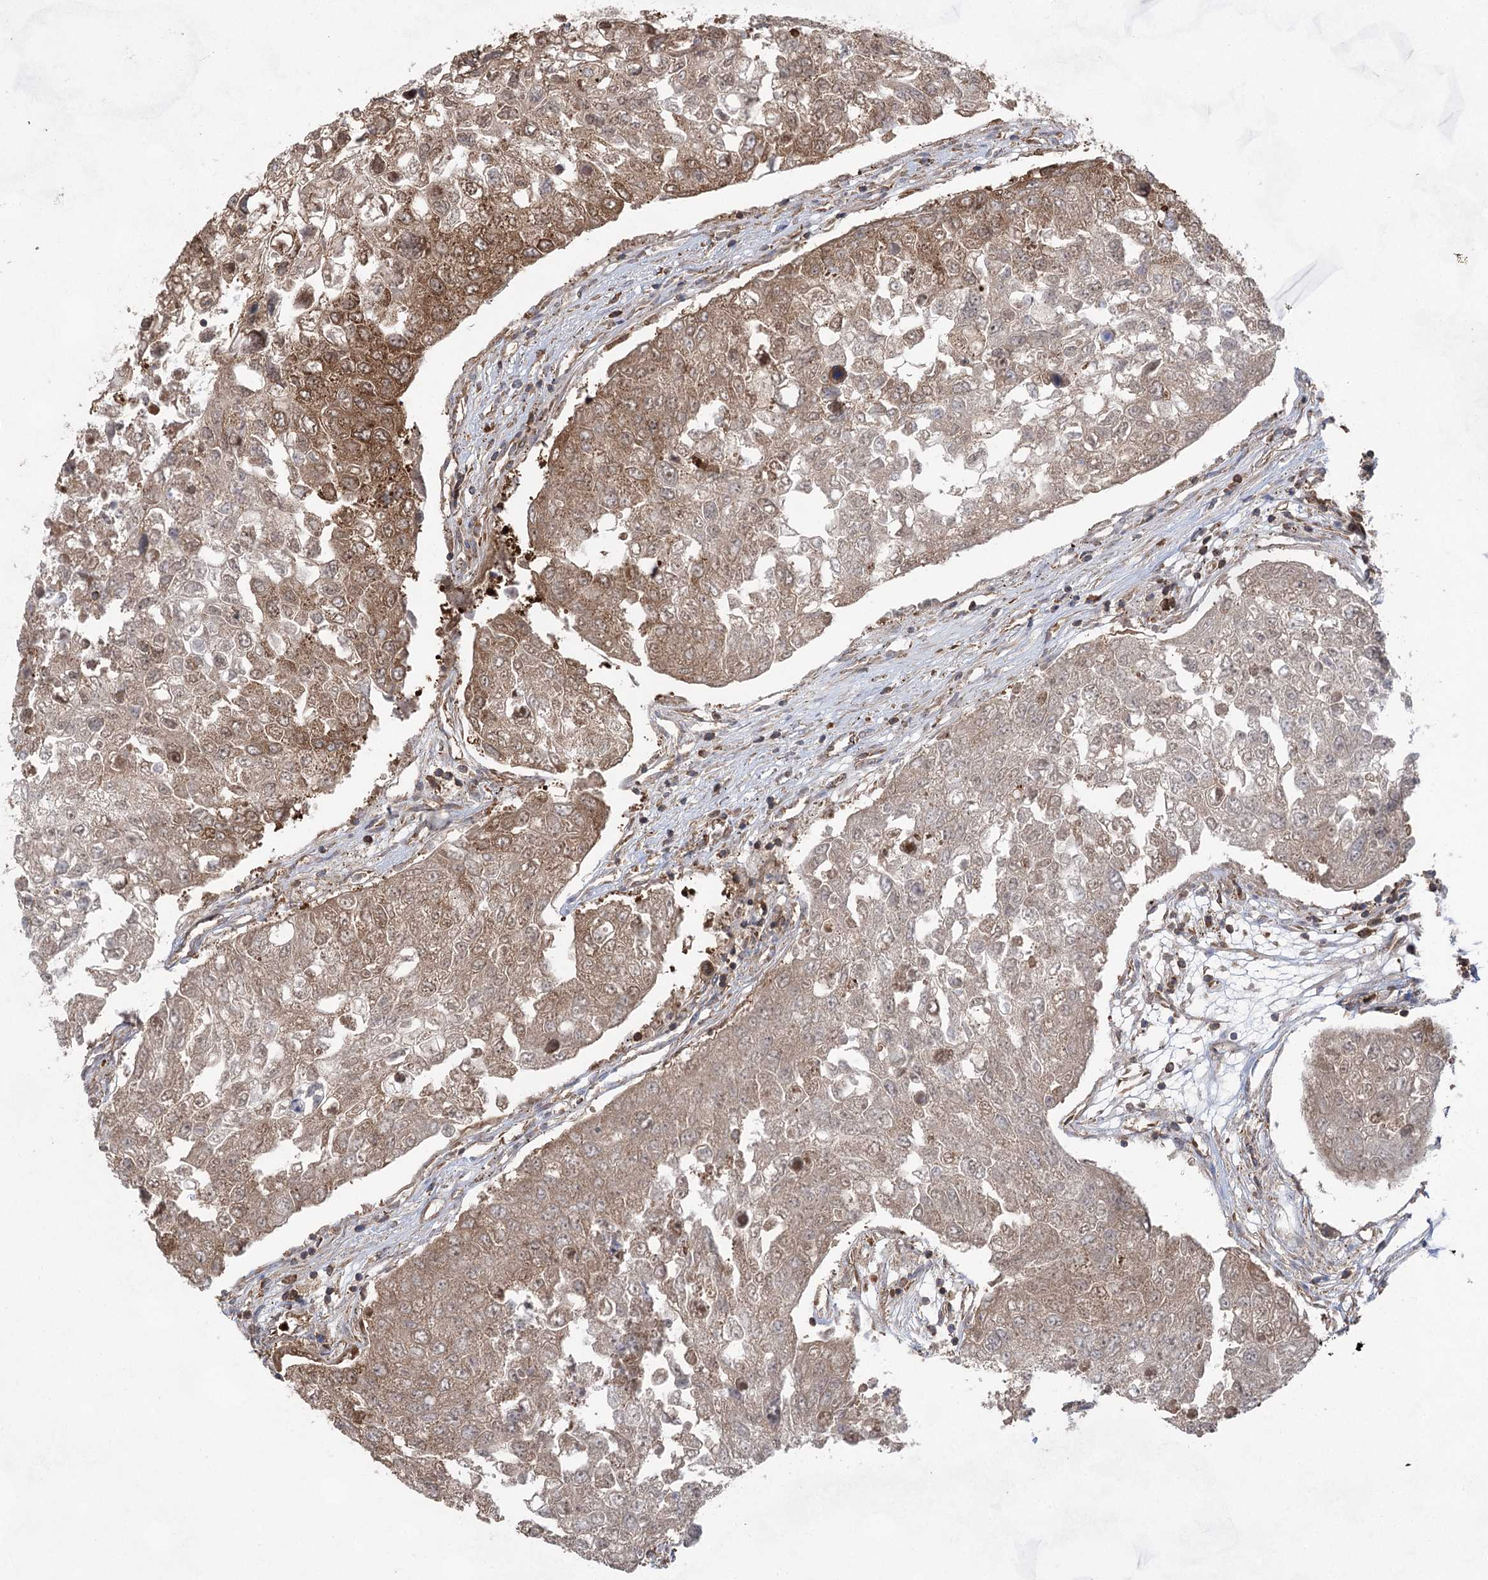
{"staining": {"intensity": "strong", "quantity": ">75%", "location": "cytoplasmic/membranous"}, "tissue": "urothelial cancer", "cell_type": "Tumor cells", "image_type": "cancer", "snomed": [{"axis": "morphology", "description": "Urothelial carcinoma, High grade"}, {"axis": "topography", "description": "Lymph node"}, {"axis": "topography", "description": "Urinary bladder"}], "caption": "Human high-grade urothelial carcinoma stained with a brown dye displays strong cytoplasmic/membranous positive staining in approximately >75% of tumor cells.", "gene": "EIF3A", "patient": {"sex": "male", "age": 51}}